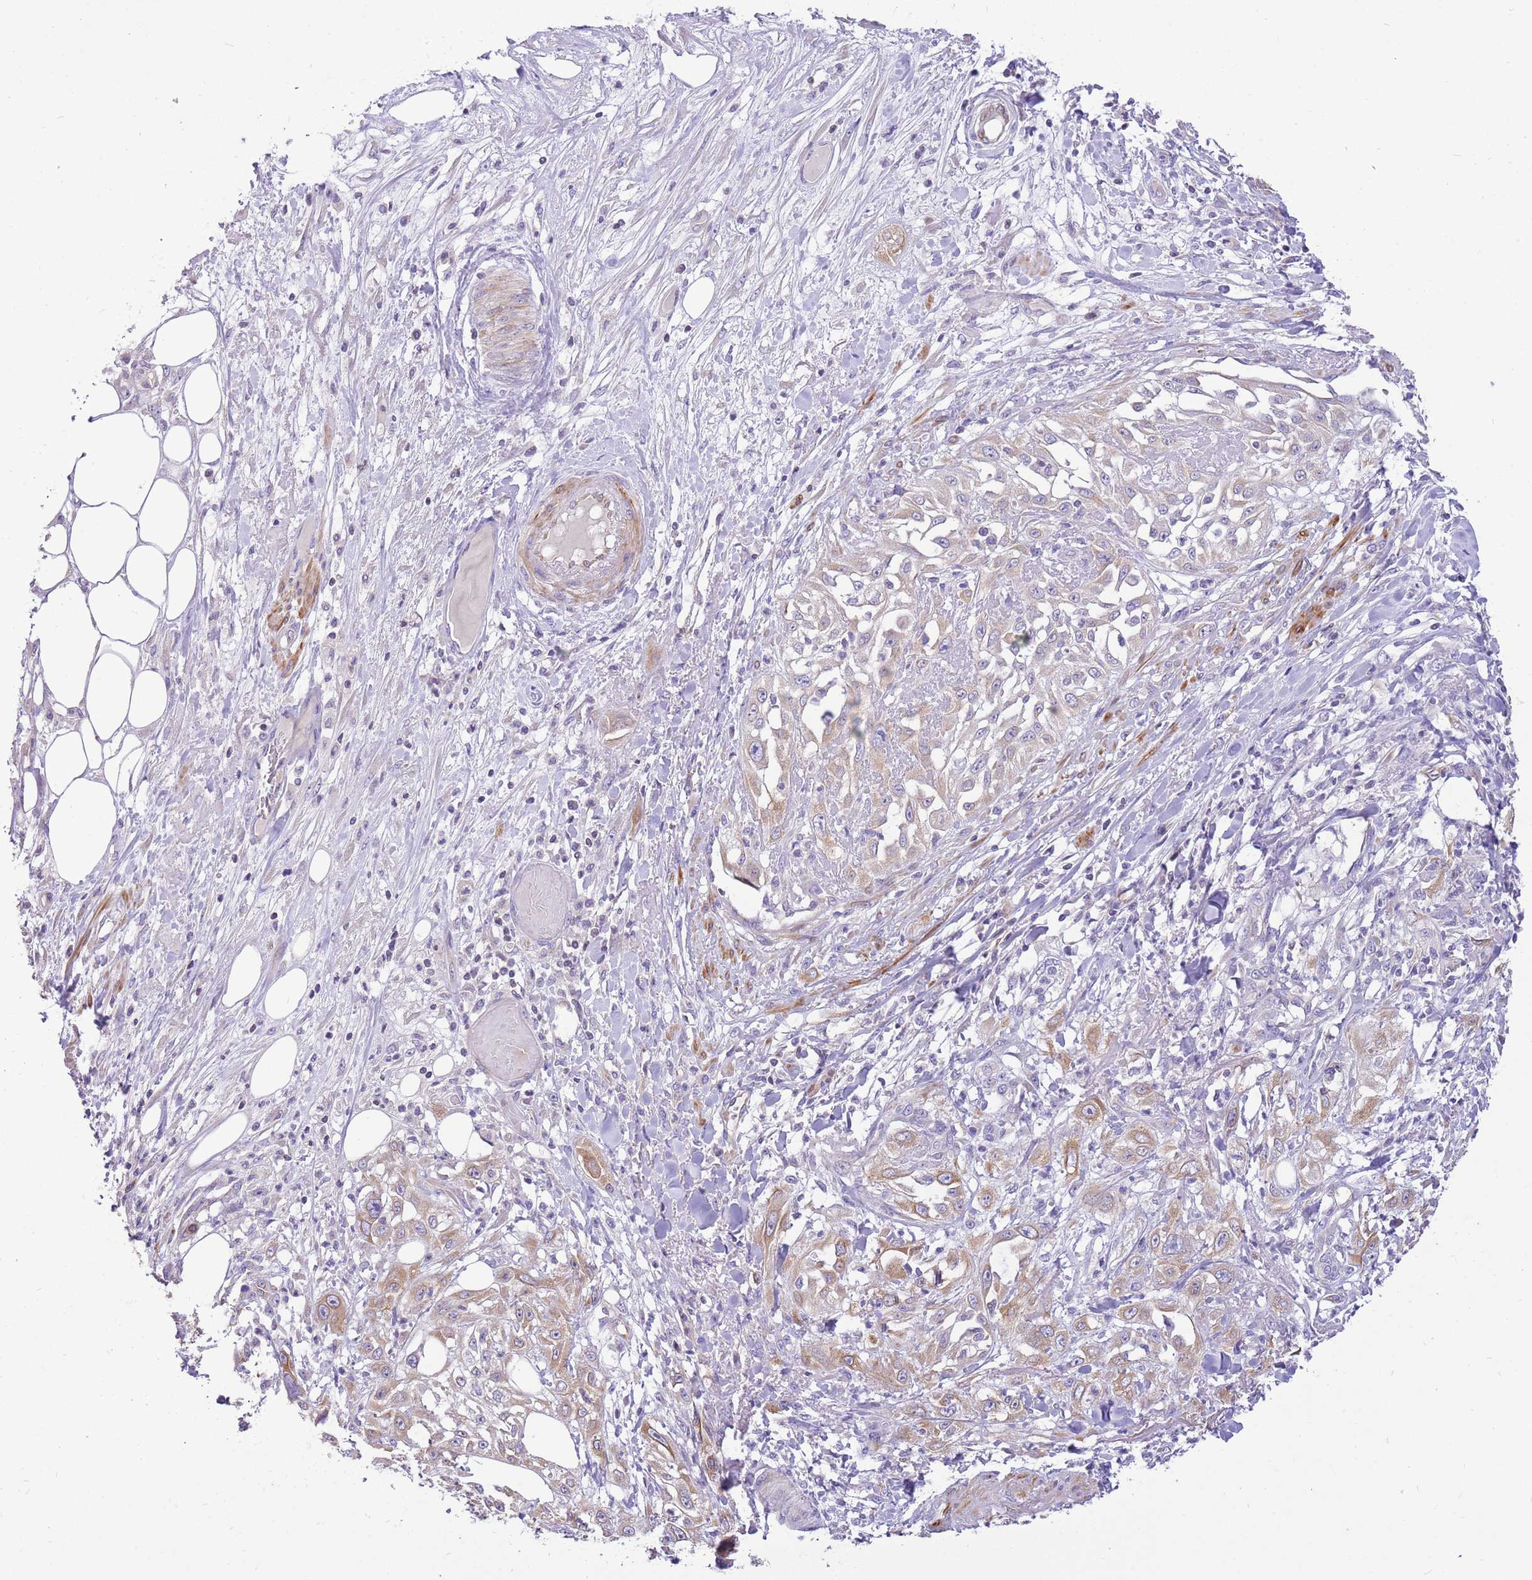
{"staining": {"intensity": "moderate", "quantity": "<25%", "location": "cytoplasmic/membranous"}, "tissue": "skin cancer", "cell_type": "Tumor cells", "image_type": "cancer", "snomed": [{"axis": "morphology", "description": "Squamous cell carcinoma, NOS"}, {"axis": "morphology", "description": "Squamous cell carcinoma, metastatic, NOS"}, {"axis": "topography", "description": "Skin"}, {"axis": "topography", "description": "Lymph node"}], "caption": "Protein expression analysis of human metastatic squamous cell carcinoma (skin) reveals moderate cytoplasmic/membranous positivity in approximately <25% of tumor cells. (DAB IHC with brightfield microscopy, high magnification).", "gene": "GLCE", "patient": {"sex": "male", "age": 75}}